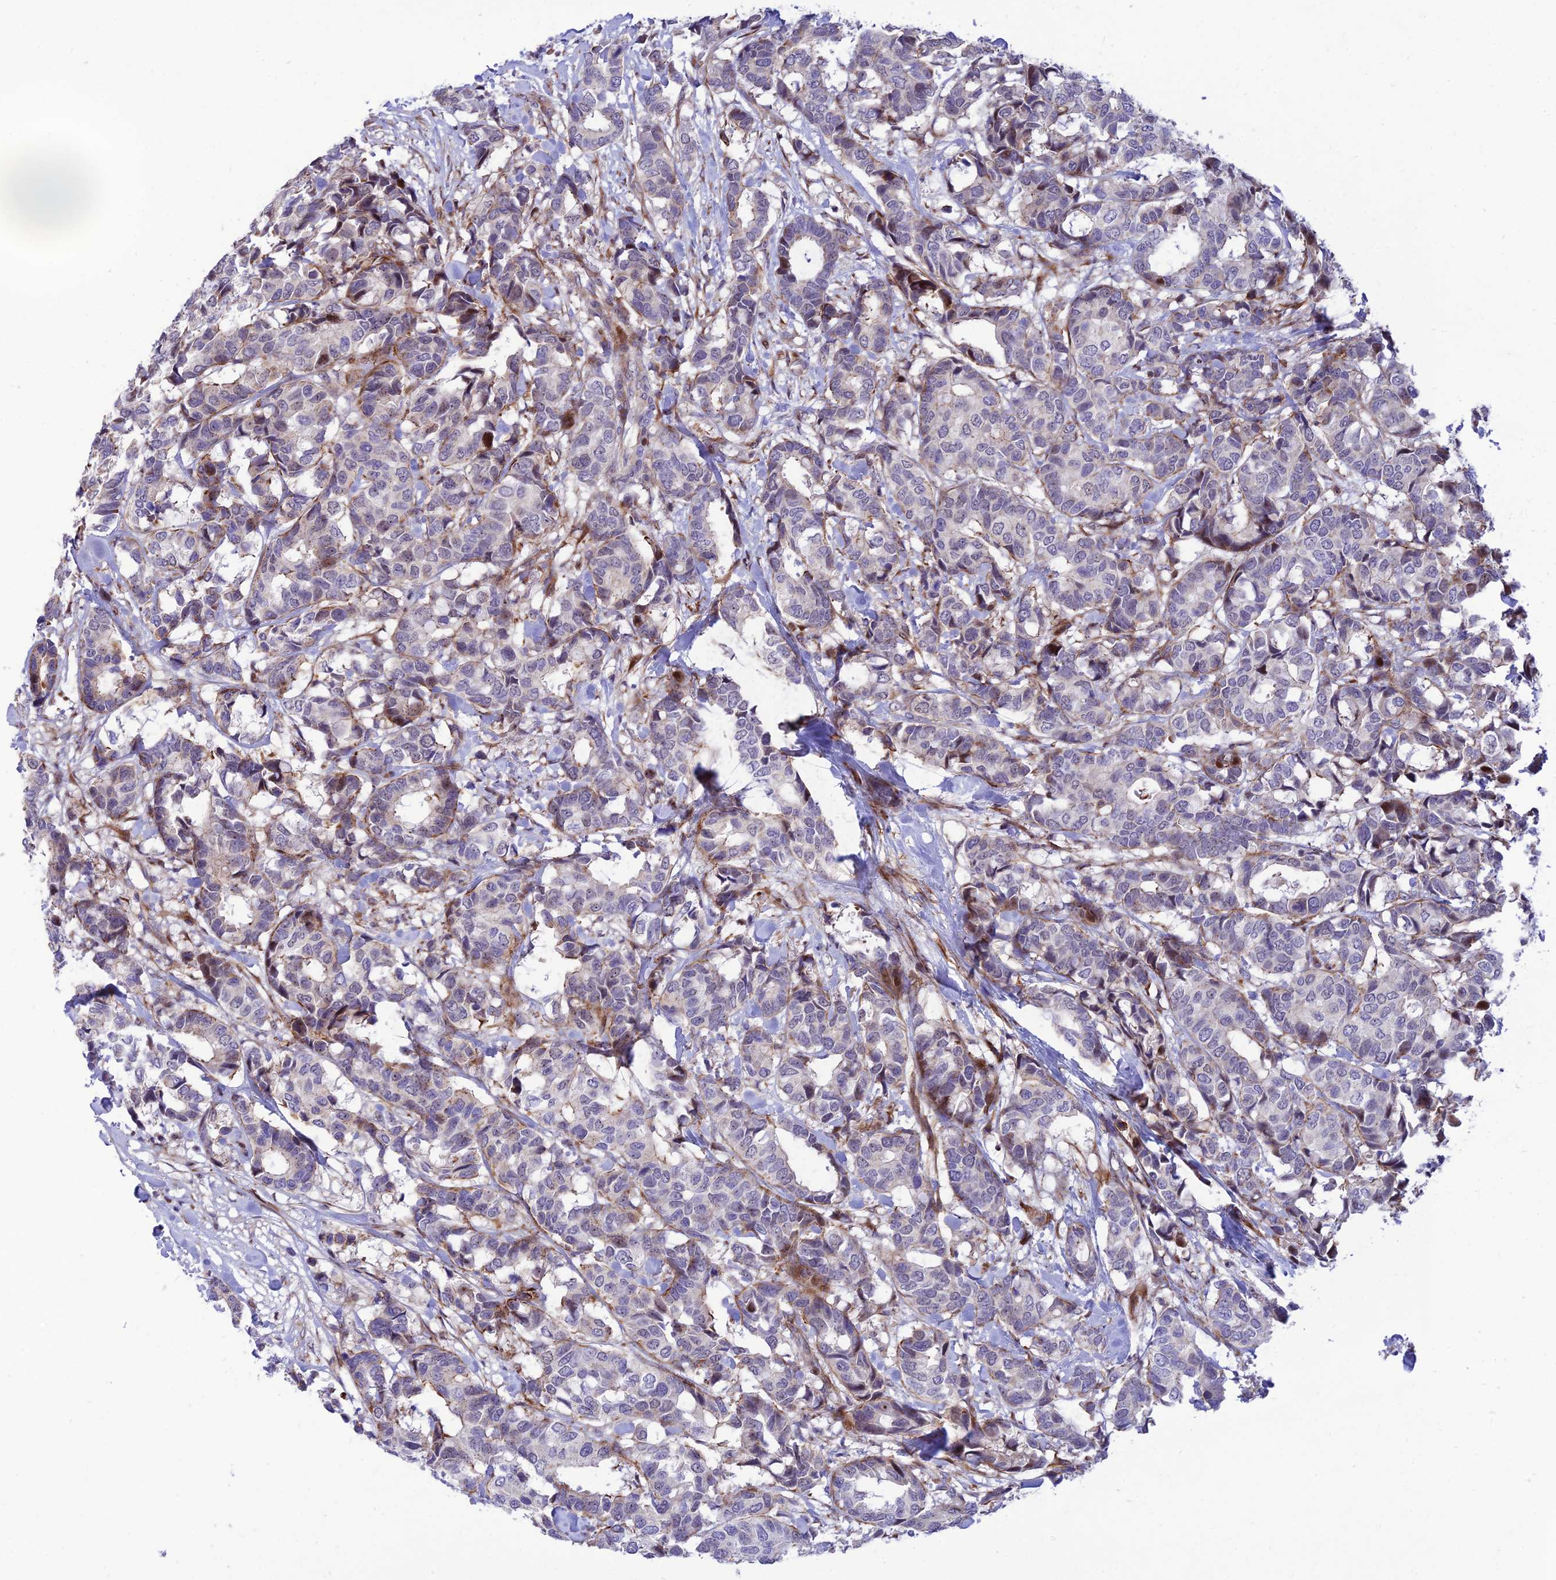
{"staining": {"intensity": "negative", "quantity": "none", "location": "none"}, "tissue": "breast cancer", "cell_type": "Tumor cells", "image_type": "cancer", "snomed": [{"axis": "morphology", "description": "Normal tissue, NOS"}, {"axis": "morphology", "description": "Duct carcinoma"}, {"axis": "topography", "description": "Breast"}], "caption": "There is no significant staining in tumor cells of infiltrating ductal carcinoma (breast).", "gene": "KBTBD7", "patient": {"sex": "female", "age": 87}}